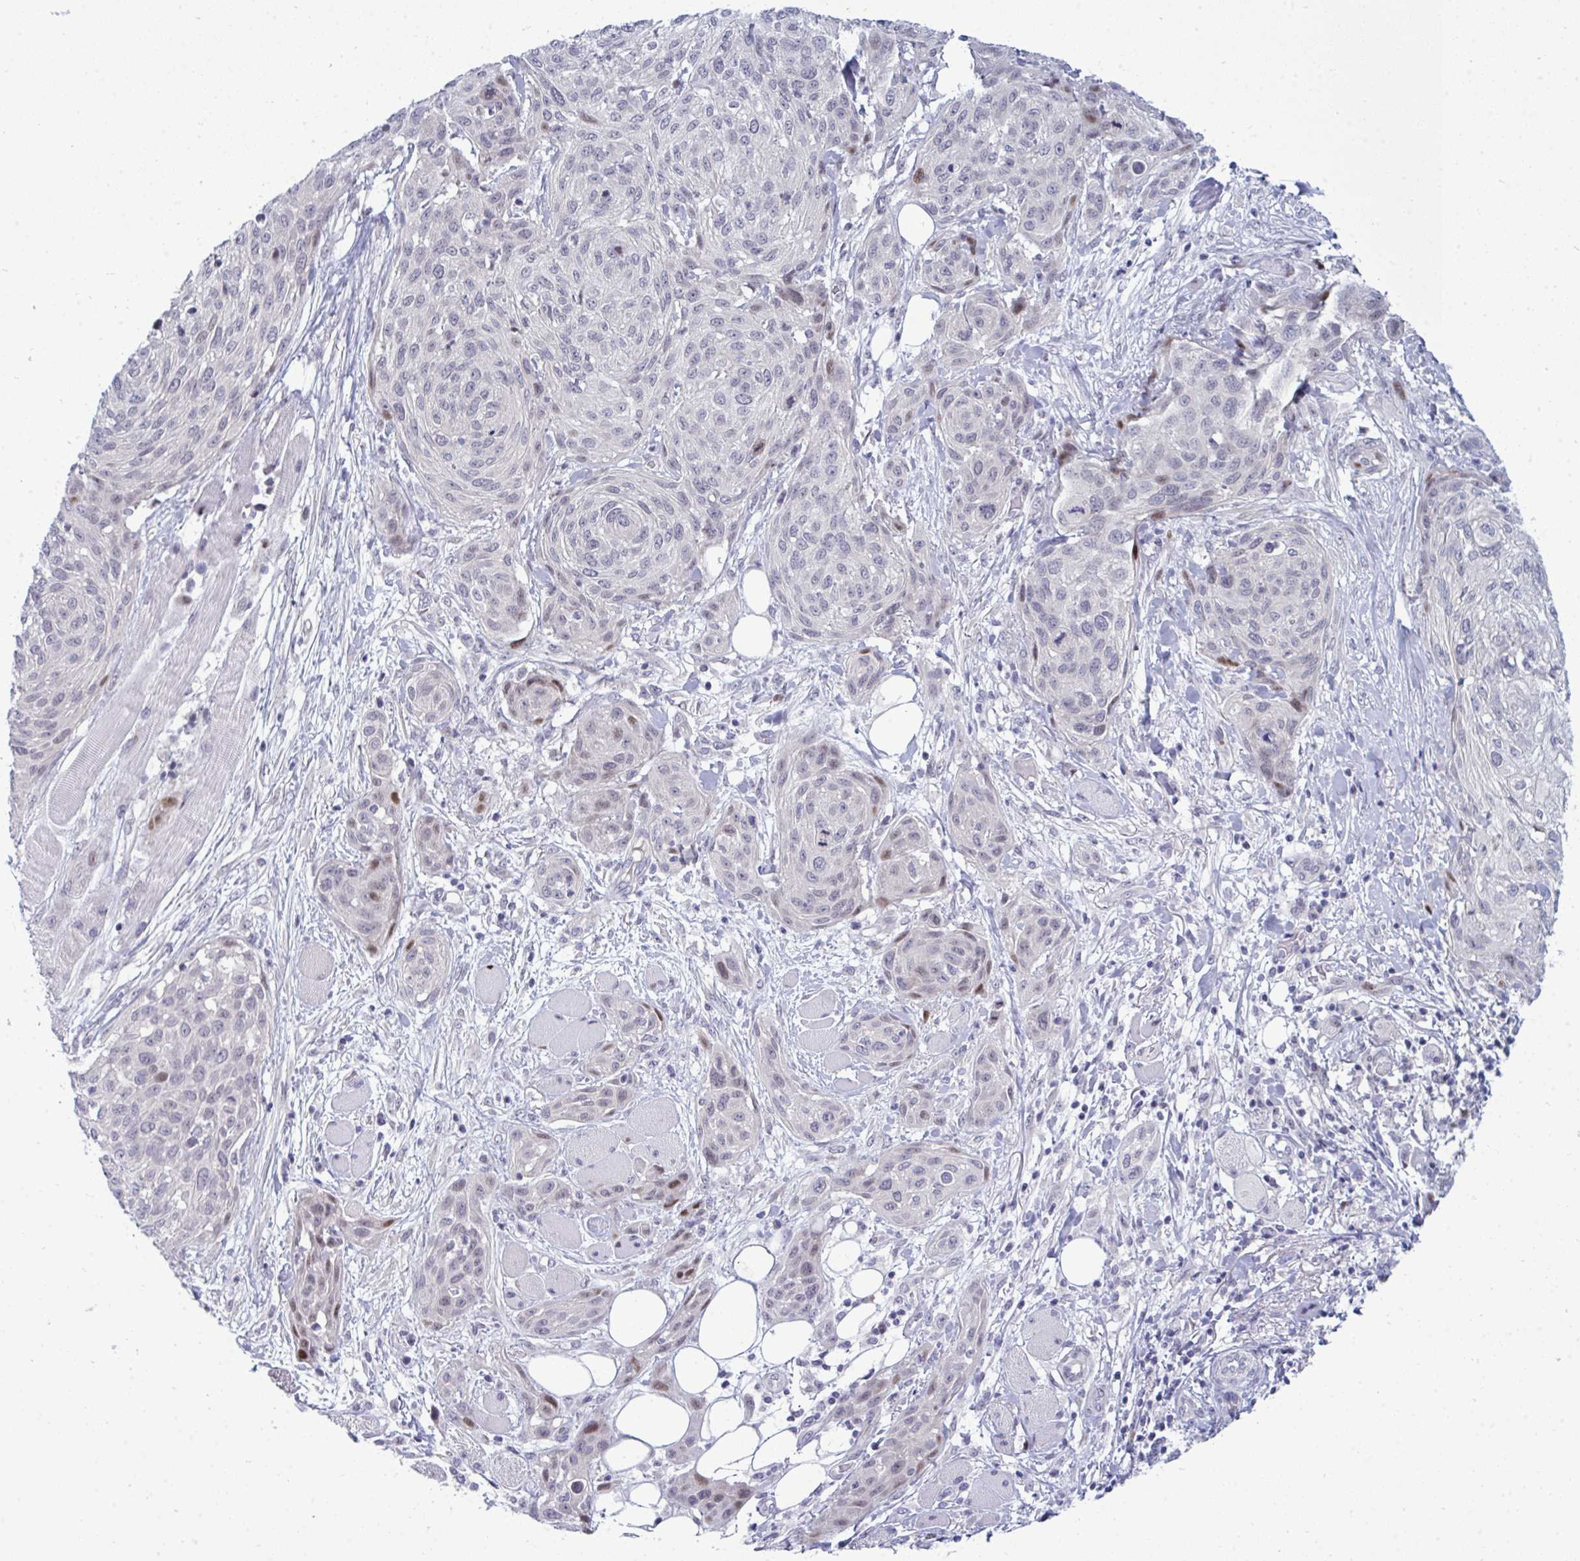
{"staining": {"intensity": "moderate", "quantity": "<25%", "location": "nuclear"}, "tissue": "skin cancer", "cell_type": "Tumor cells", "image_type": "cancer", "snomed": [{"axis": "morphology", "description": "Squamous cell carcinoma, NOS"}, {"axis": "topography", "description": "Skin"}], "caption": "Squamous cell carcinoma (skin) tissue exhibits moderate nuclear staining in about <25% of tumor cells, visualized by immunohistochemistry. The staining is performed using DAB brown chromogen to label protein expression. The nuclei are counter-stained blue using hematoxylin.", "gene": "TAB1", "patient": {"sex": "female", "age": 87}}